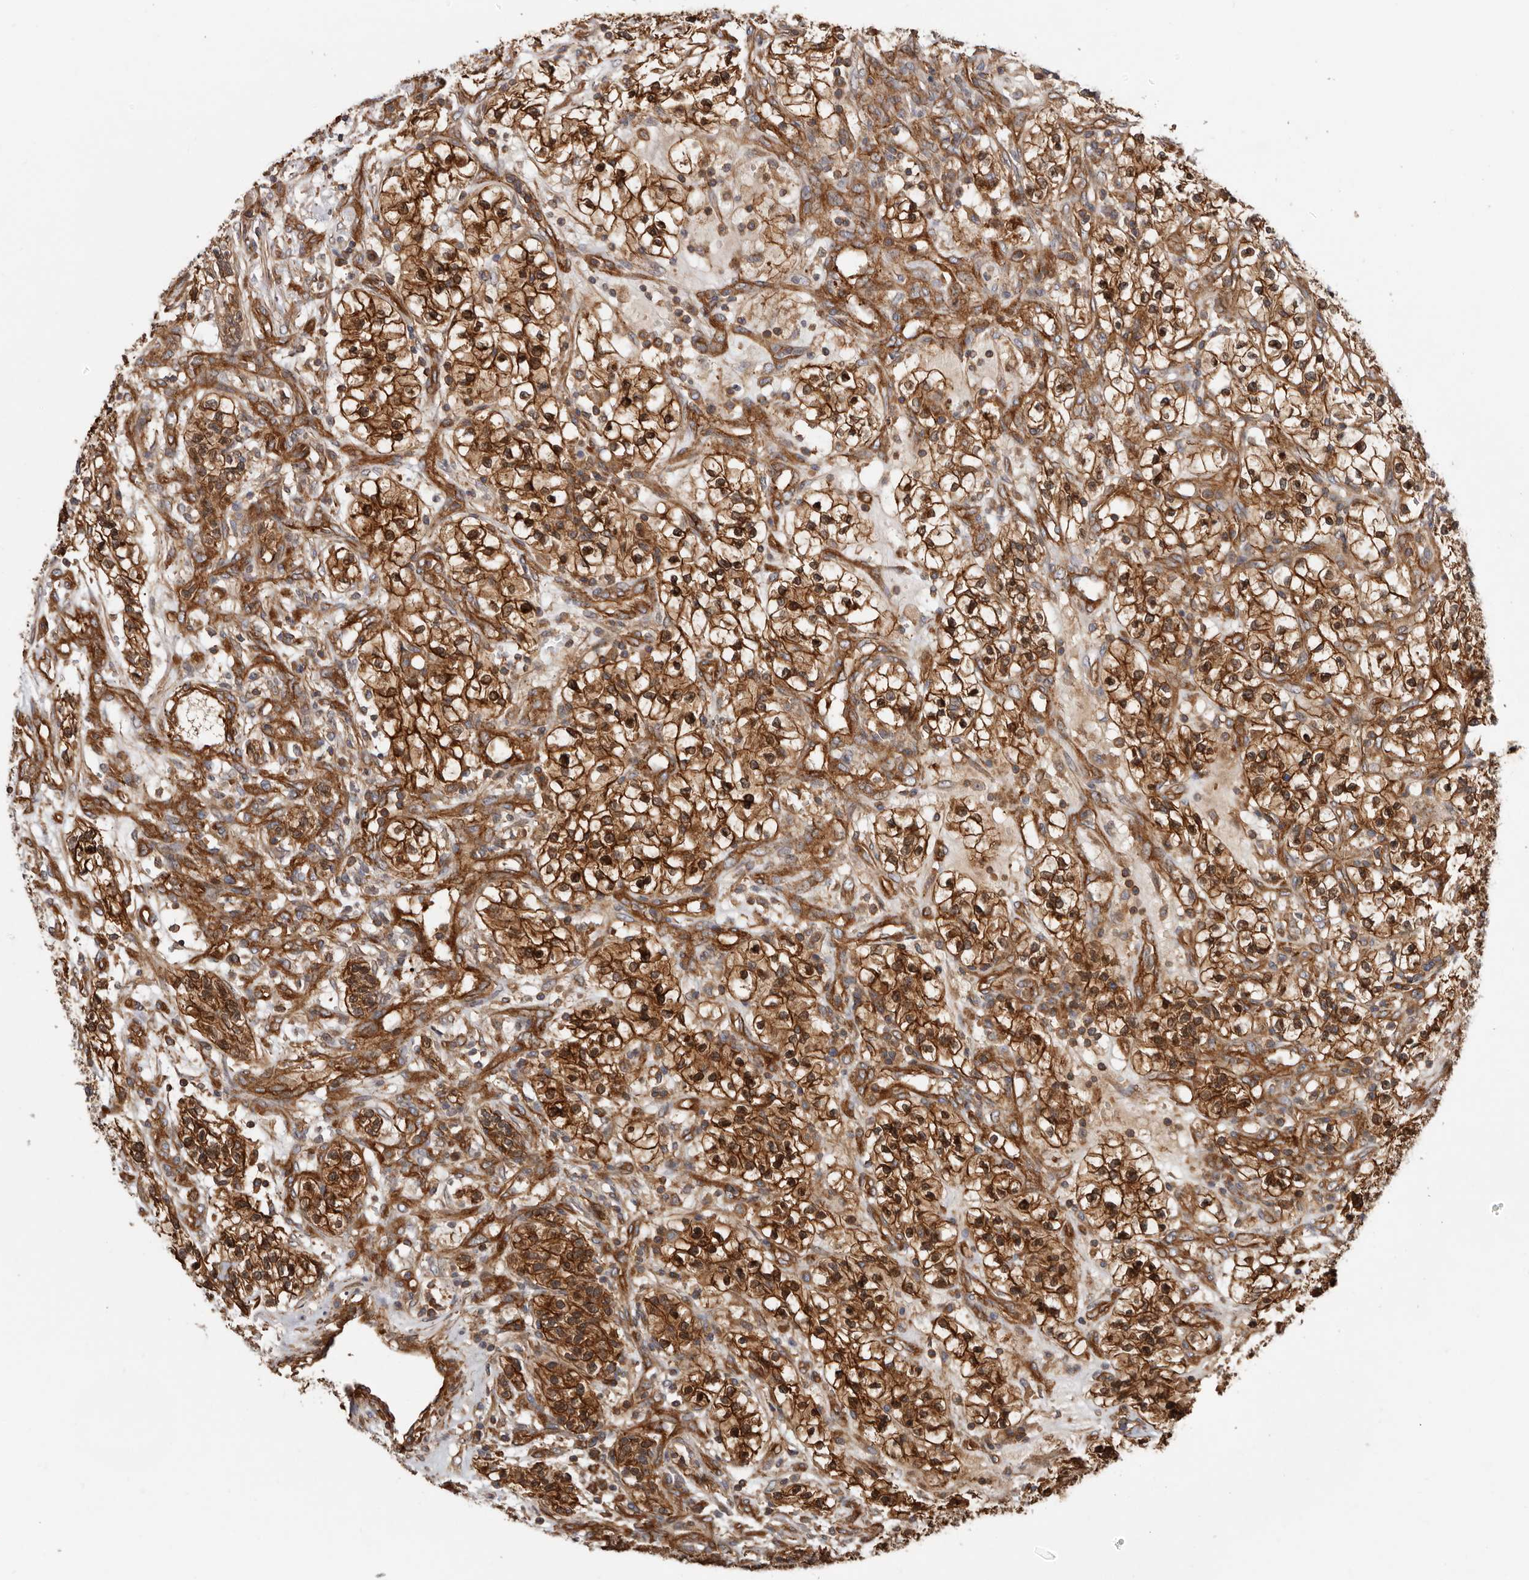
{"staining": {"intensity": "strong", "quantity": ">75%", "location": "cytoplasmic/membranous,nuclear"}, "tissue": "renal cancer", "cell_type": "Tumor cells", "image_type": "cancer", "snomed": [{"axis": "morphology", "description": "Adenocarcinoma, NOS"}, {"axis": "topography", "description": "Kidney"}], "caption": "IHC of renal cancer shows high levels of strong cytoplasmic/membranous and nuclear expression in approximately >75% of tumor cells. The protein is stained brown, and the nuclei are stained in blue (DAB (3,3'-diaminobenzidine) IHC with brightfield microscopy, high magnification).", "gene": "TMC7", "patient": {"sex": "female", "age": 57}}